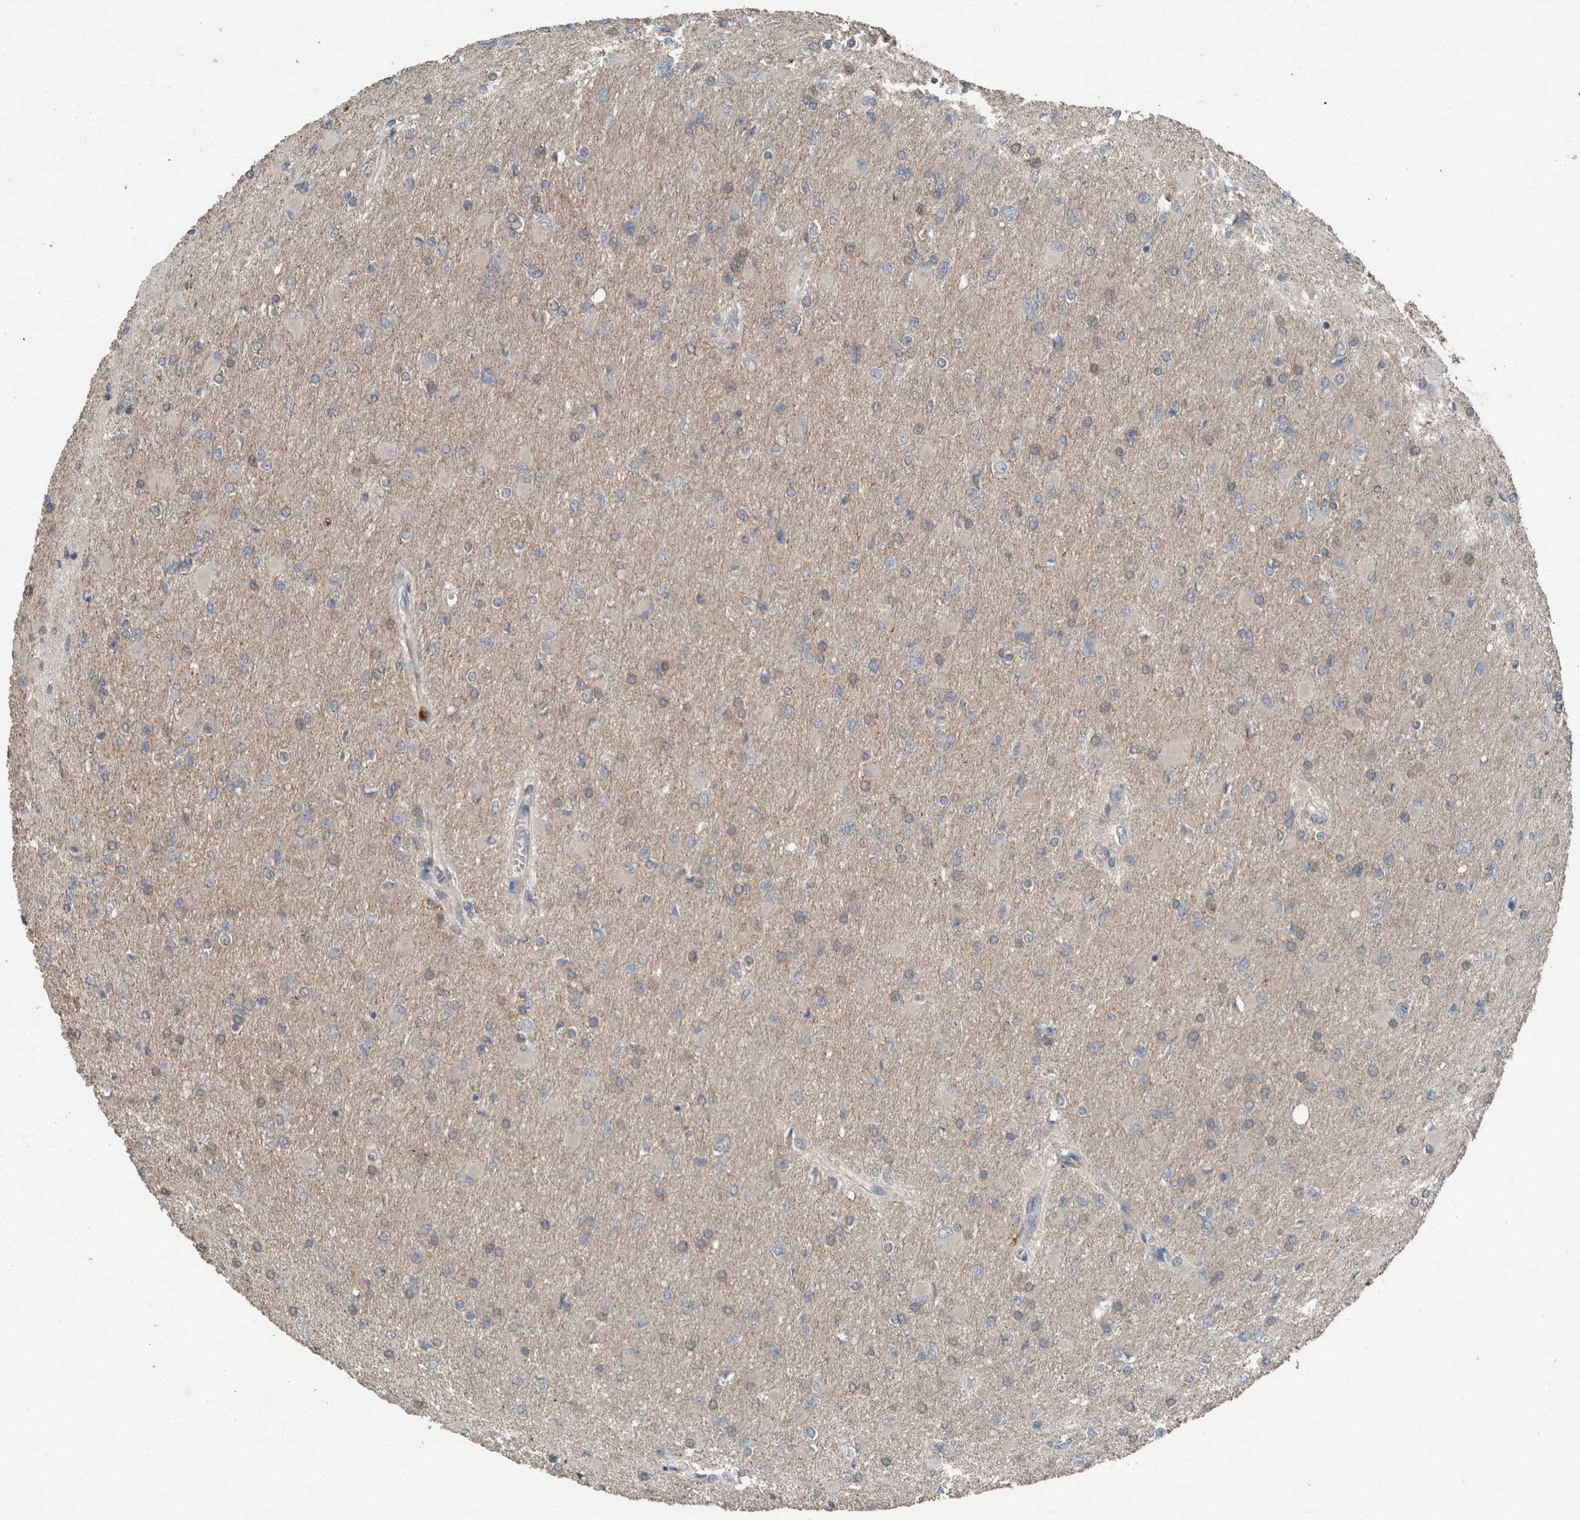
{"staining": {"intensity": "weak", "quantity": "25%-75%", "location": "cytoplasmic/membranous"}, "tissue": "glioma", "cell_type": "Tumor cells", "image_type": "cancer", "snomed": [{"axis": "morphology", "description": "Glioma, malignant, High grade"}, {"axis": "topography", "description": "Cerebral cortex"}], "caption": "Immunohistochemistry of human glioma reveals low levels of weak cytoplasmic/membranous staining in approximately 25%-75% of tumor cells. The staining was performed using DAB (3,3'-diaminobenzidine), with brown indicating positive protein expression. Nuclei are stained blue with hematoxylin.", "gene": "KNTC1", "patient": {"sex": "female", "age": 36}}